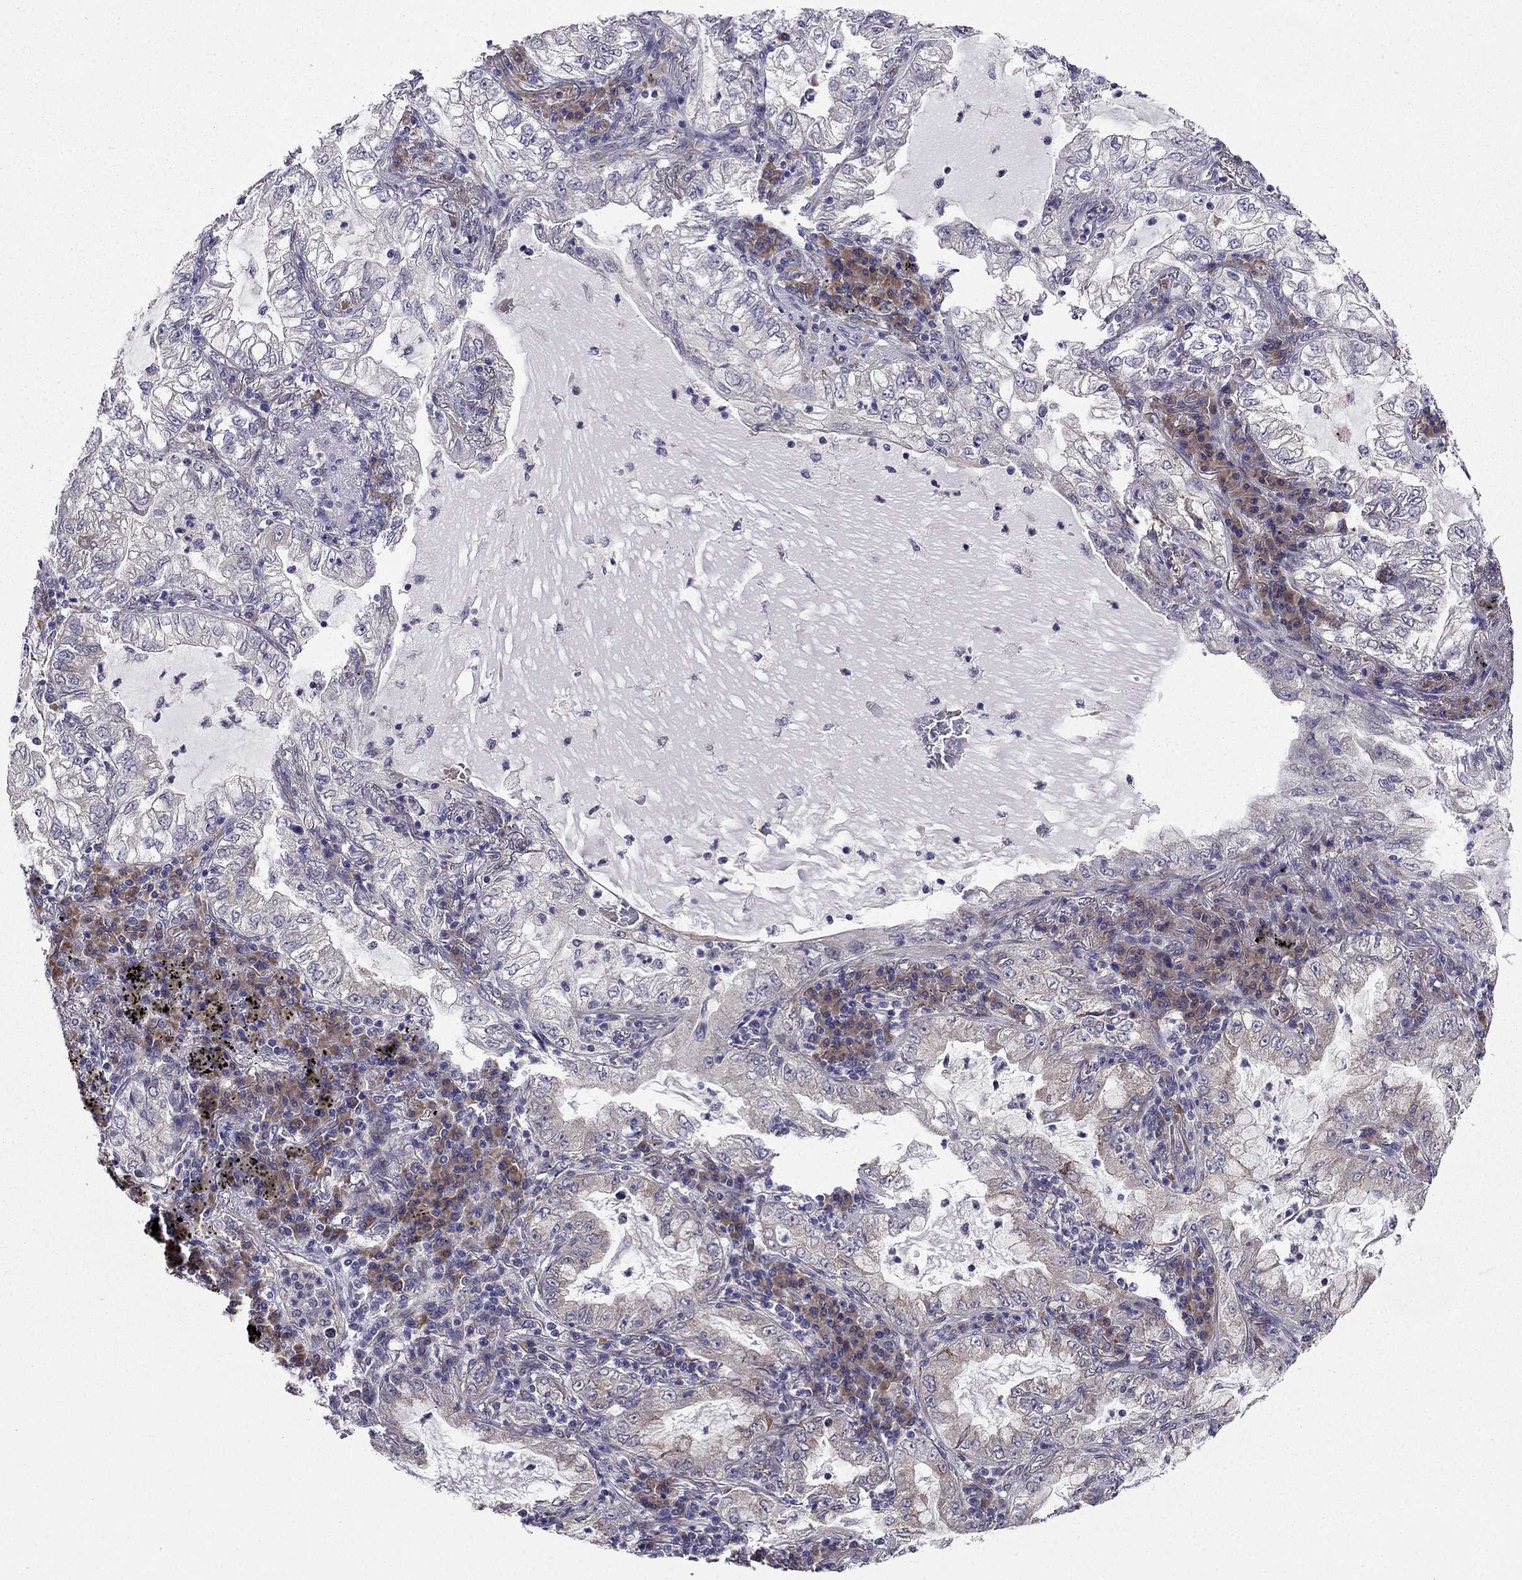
{"staining": {"intensity": "weak", "quantity": "<25%", "location": "cytoplasmic/membranous"}, "tissue": "lung cancer", "cell_type": "Tumor cells", "image_type": "cancer", "snomed": [{"axis": "morphology", "description": "Adenocarcinoma, NOS"}, {"axis": "topography", "description": "Lung"}], "caption": "DAB immunohistochemical staining of human lung cancer shows no significant staining in tumor cells.", "gene": "ARHGEF28", "patient": {"sex": "female", "age": 73}}